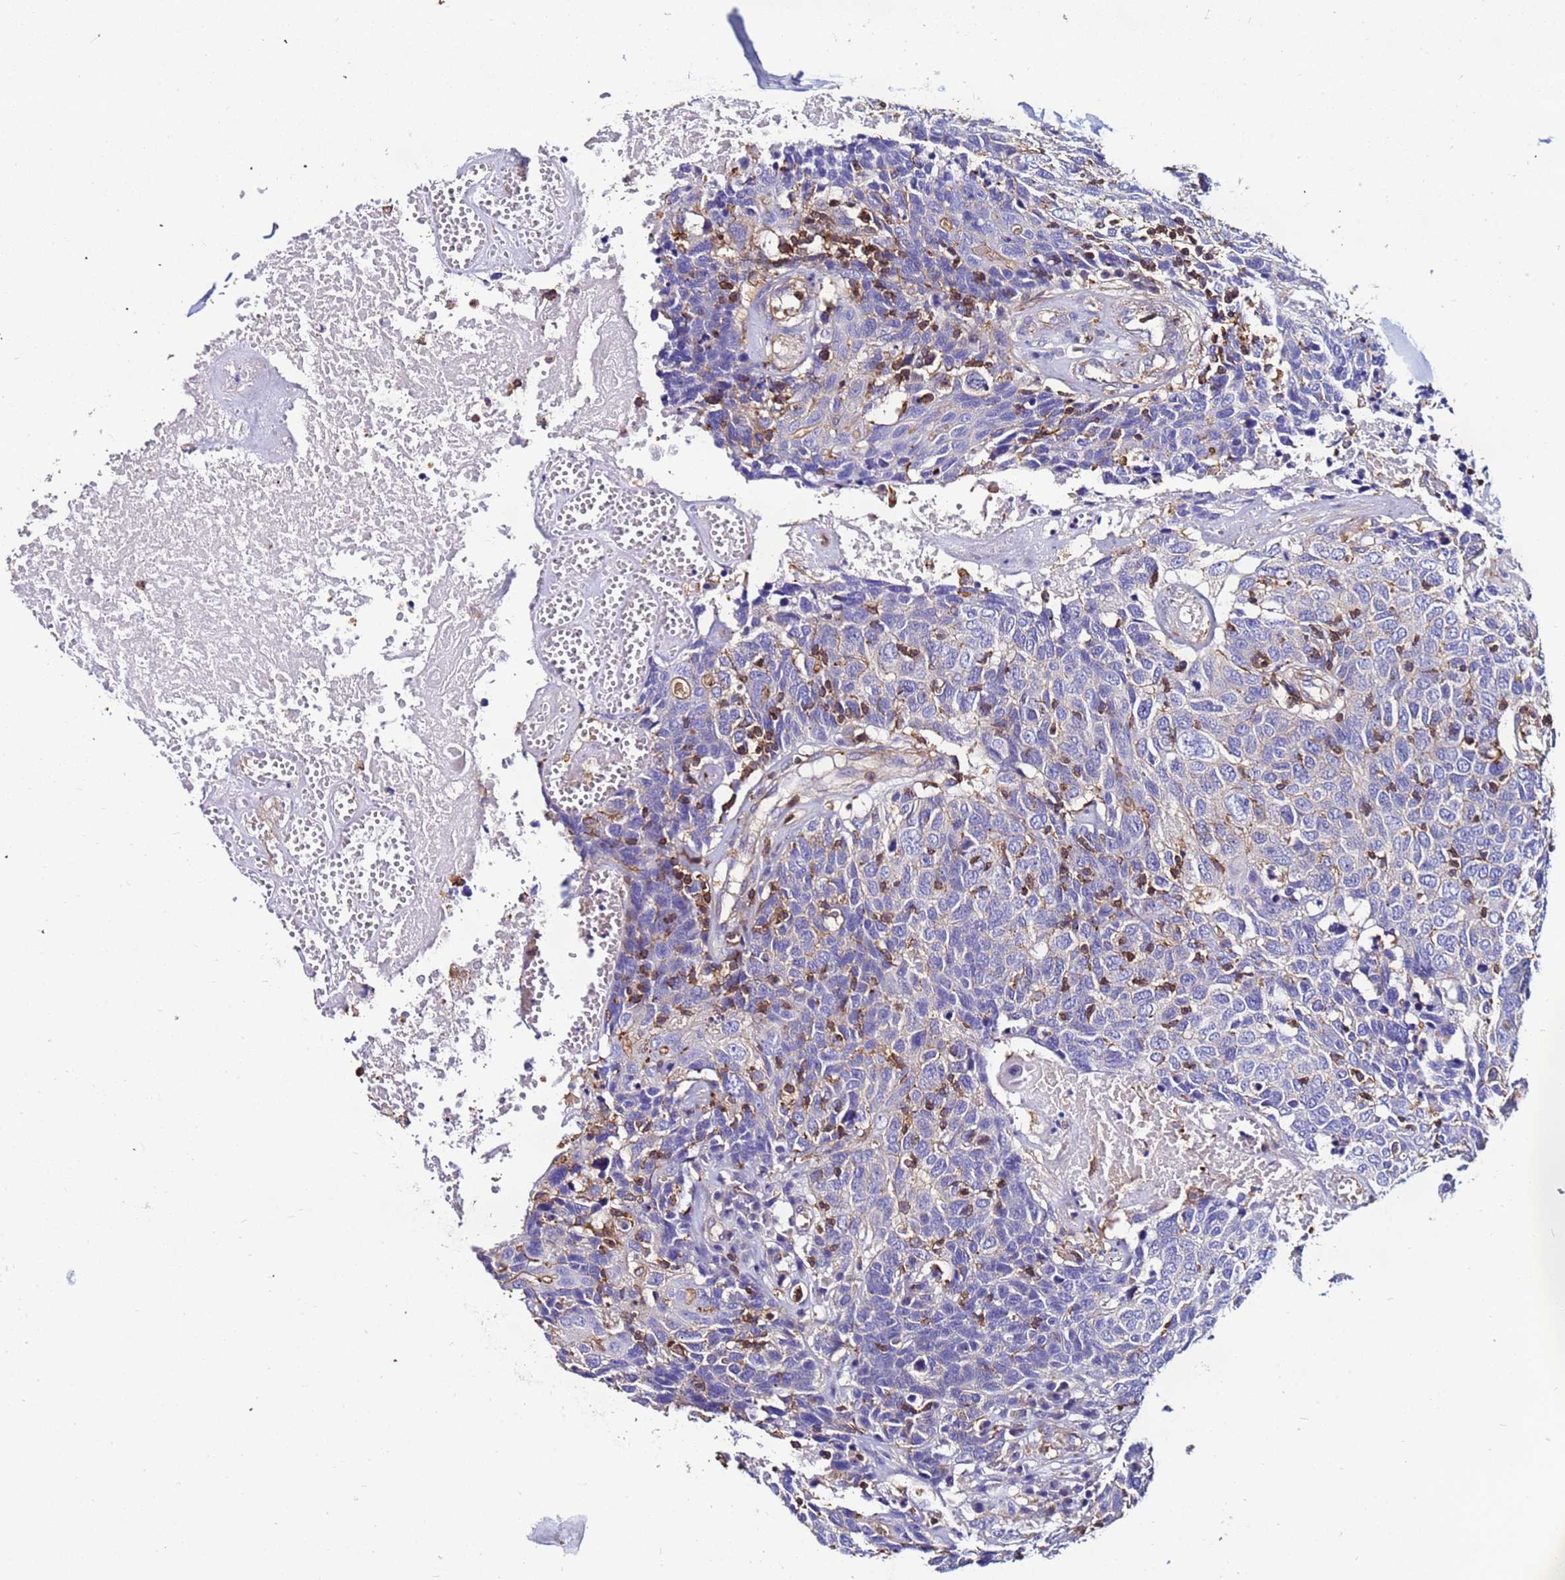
{"staining": {"intensity": "negative", "quantity": "none", "location": "none"}, "tissue": "head and neck cancer", "cell_type": "Tumor cells", "image_type": "cancer", "snomed": [{"axis": "morphology", "description": "Squamous cell carcinoma, NOS"}, {"axis": "topography", "description": "Head-Neck"}], "caption": "Immunohistochemical staining of human squamous cell carcinoma (head and neck) shows no significant expression in tumor cells.", "gene": "ACTB", "patient": {"sex": "male", "age": 66}}